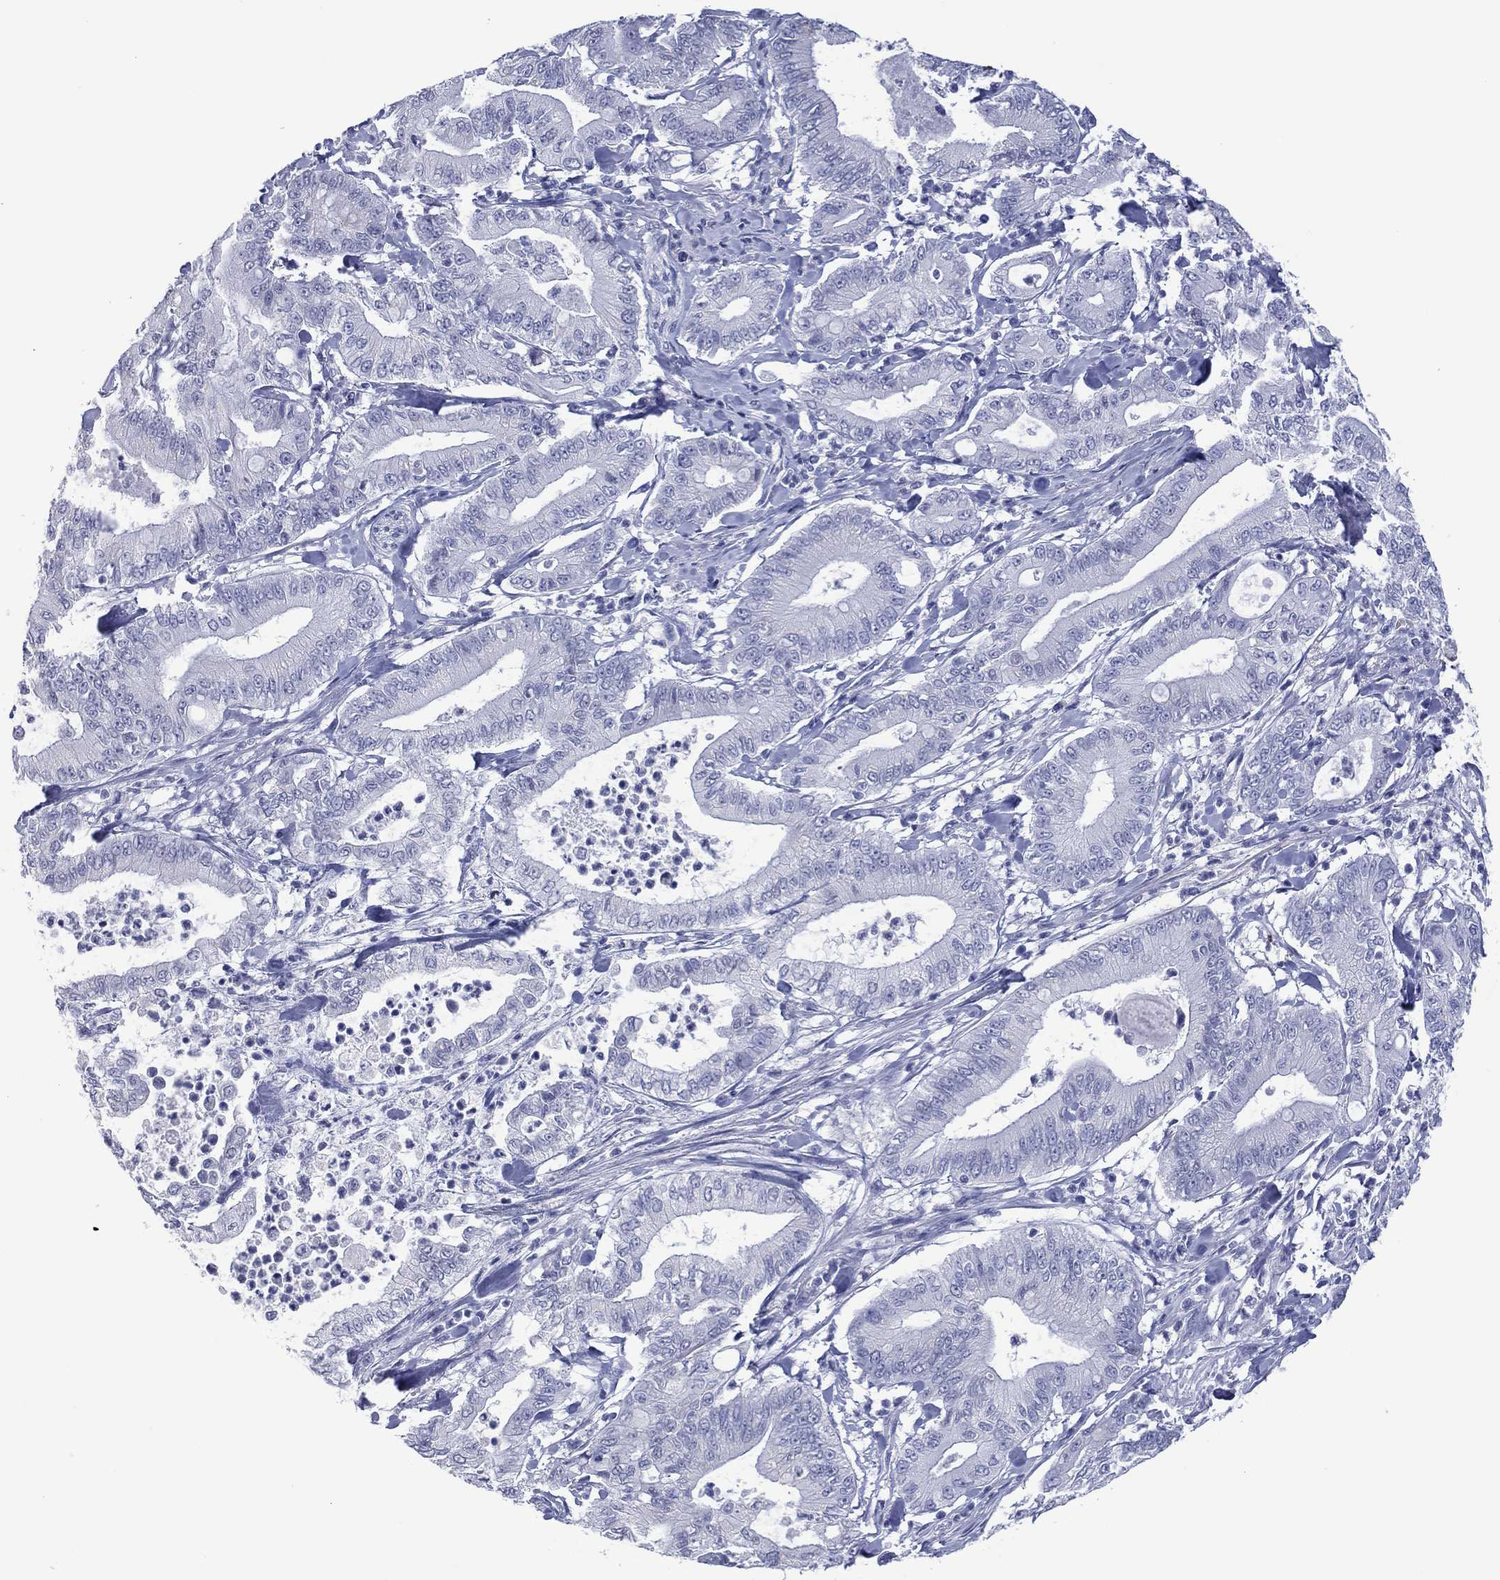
{"staining": {"intensity": "negative", "quantity": "none", "location": "none"}, "tissue": "pancreatic cancer", "cell_type": "Tumor cells", "image_type": "cancer", "snomed": [{"axis": "morphology", "description": "Adenocarcinoma, NOS"}, {"axis": "topography", "description": "Pancreas"}], "caption": "This is an immunohistochemistry histopathology image of pancreatic adenocarcinoma. There is no staining in tumor cells.", "gene": "UTF1", "patient": {"sex": "male", "age": 71}}